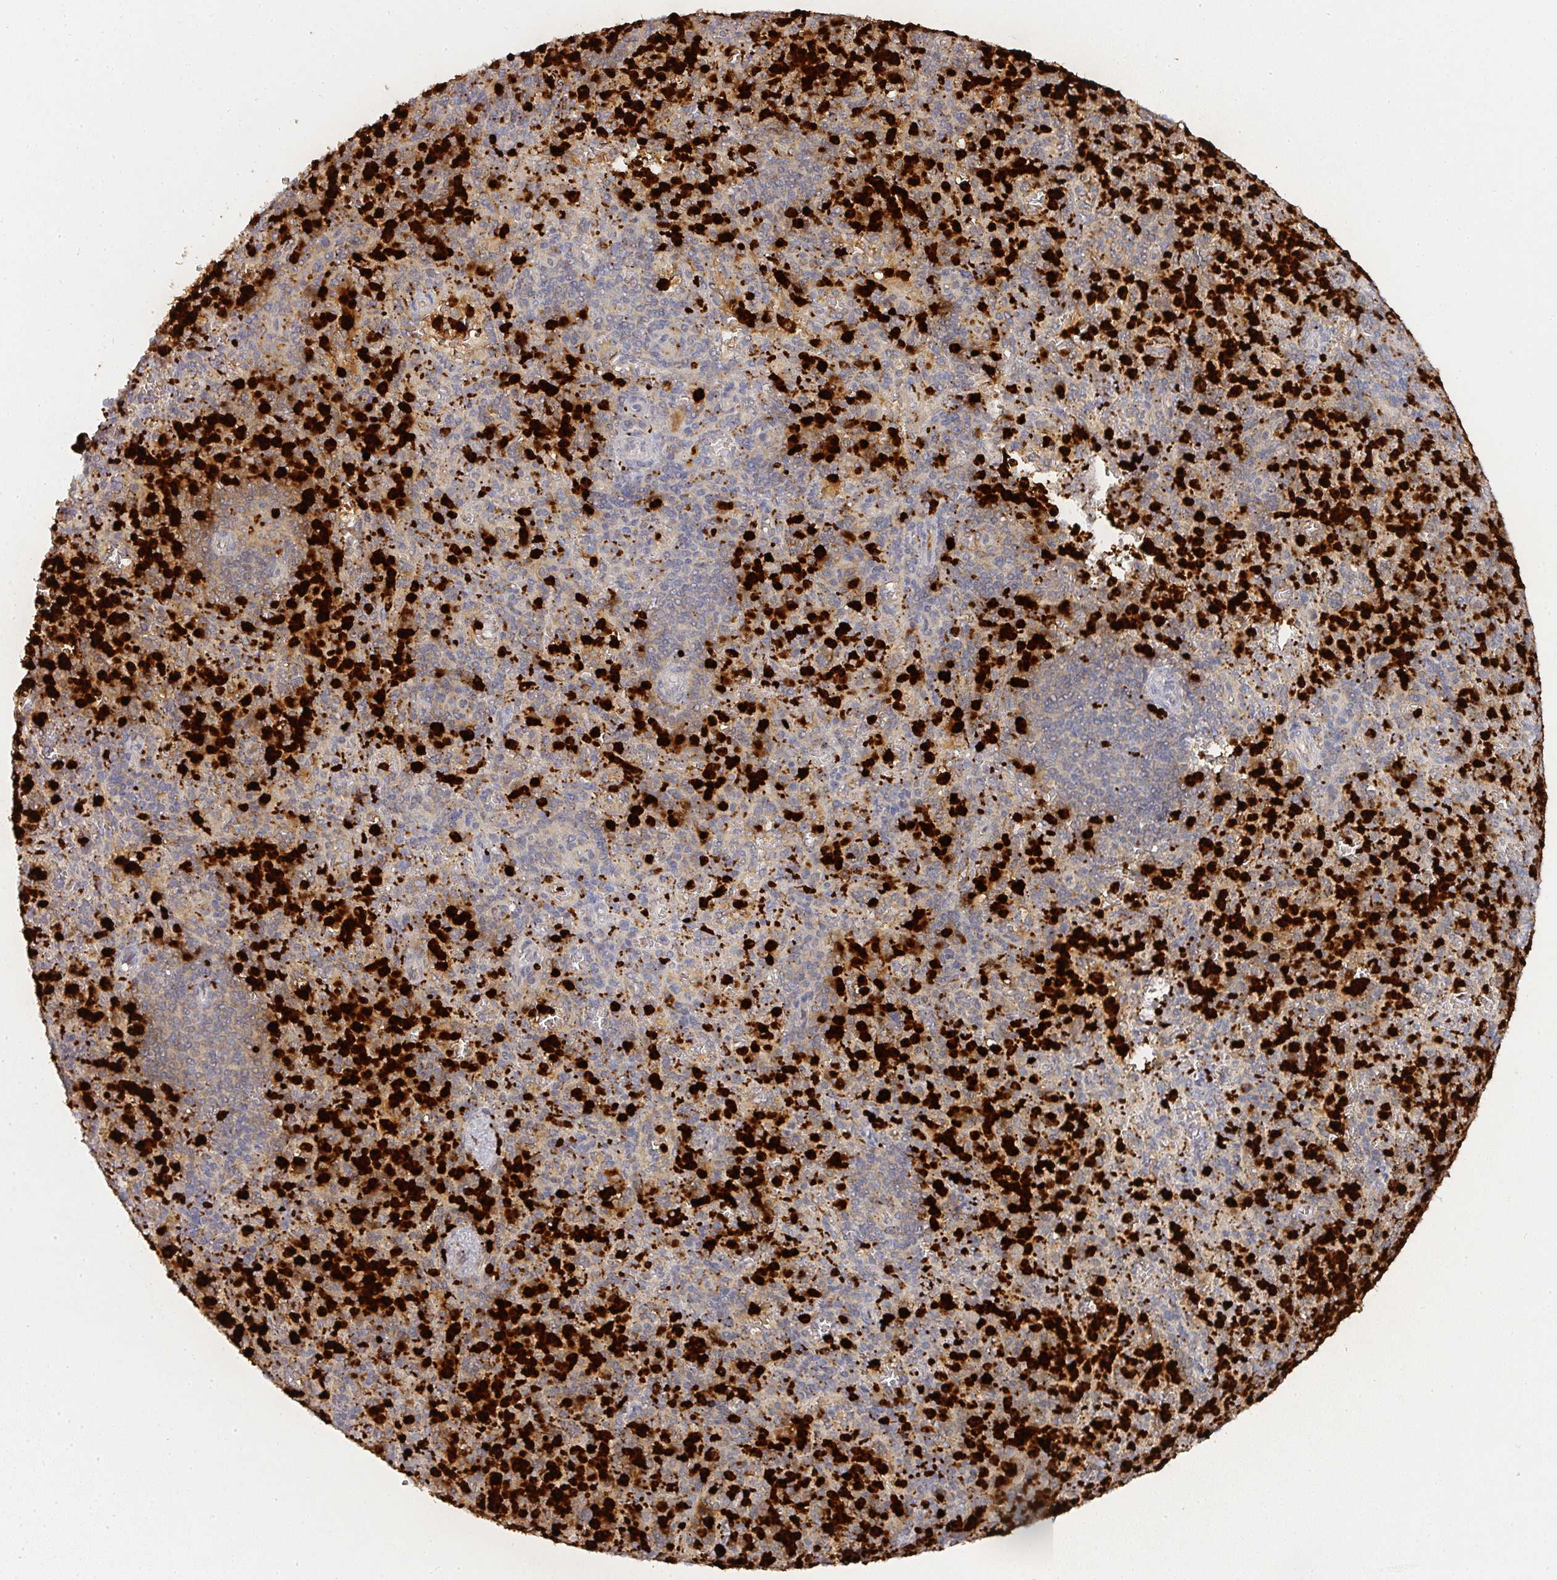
{"staining": {"intensity": "strong", "quantity": "25%-75%", "location": "cytoplasmic/membranous"}, "tissue": "spleen", "cell_type": "Cells in red pulp", "image_type": "normal", "snomed": [{"axis": "morphology", "description": "Normal tissue, NOS"}, {"axis": "topography", "description": "Spleen"}], "caption": "Immunohistochemical staining of benign spleen demonstrates 25%-75% levels of strong cytoplasmic/membranous protein staining in about 25%-75% of cells in red pulp.", "gene": "CAMP", "patient": {"sex": "female", "age": 74}}